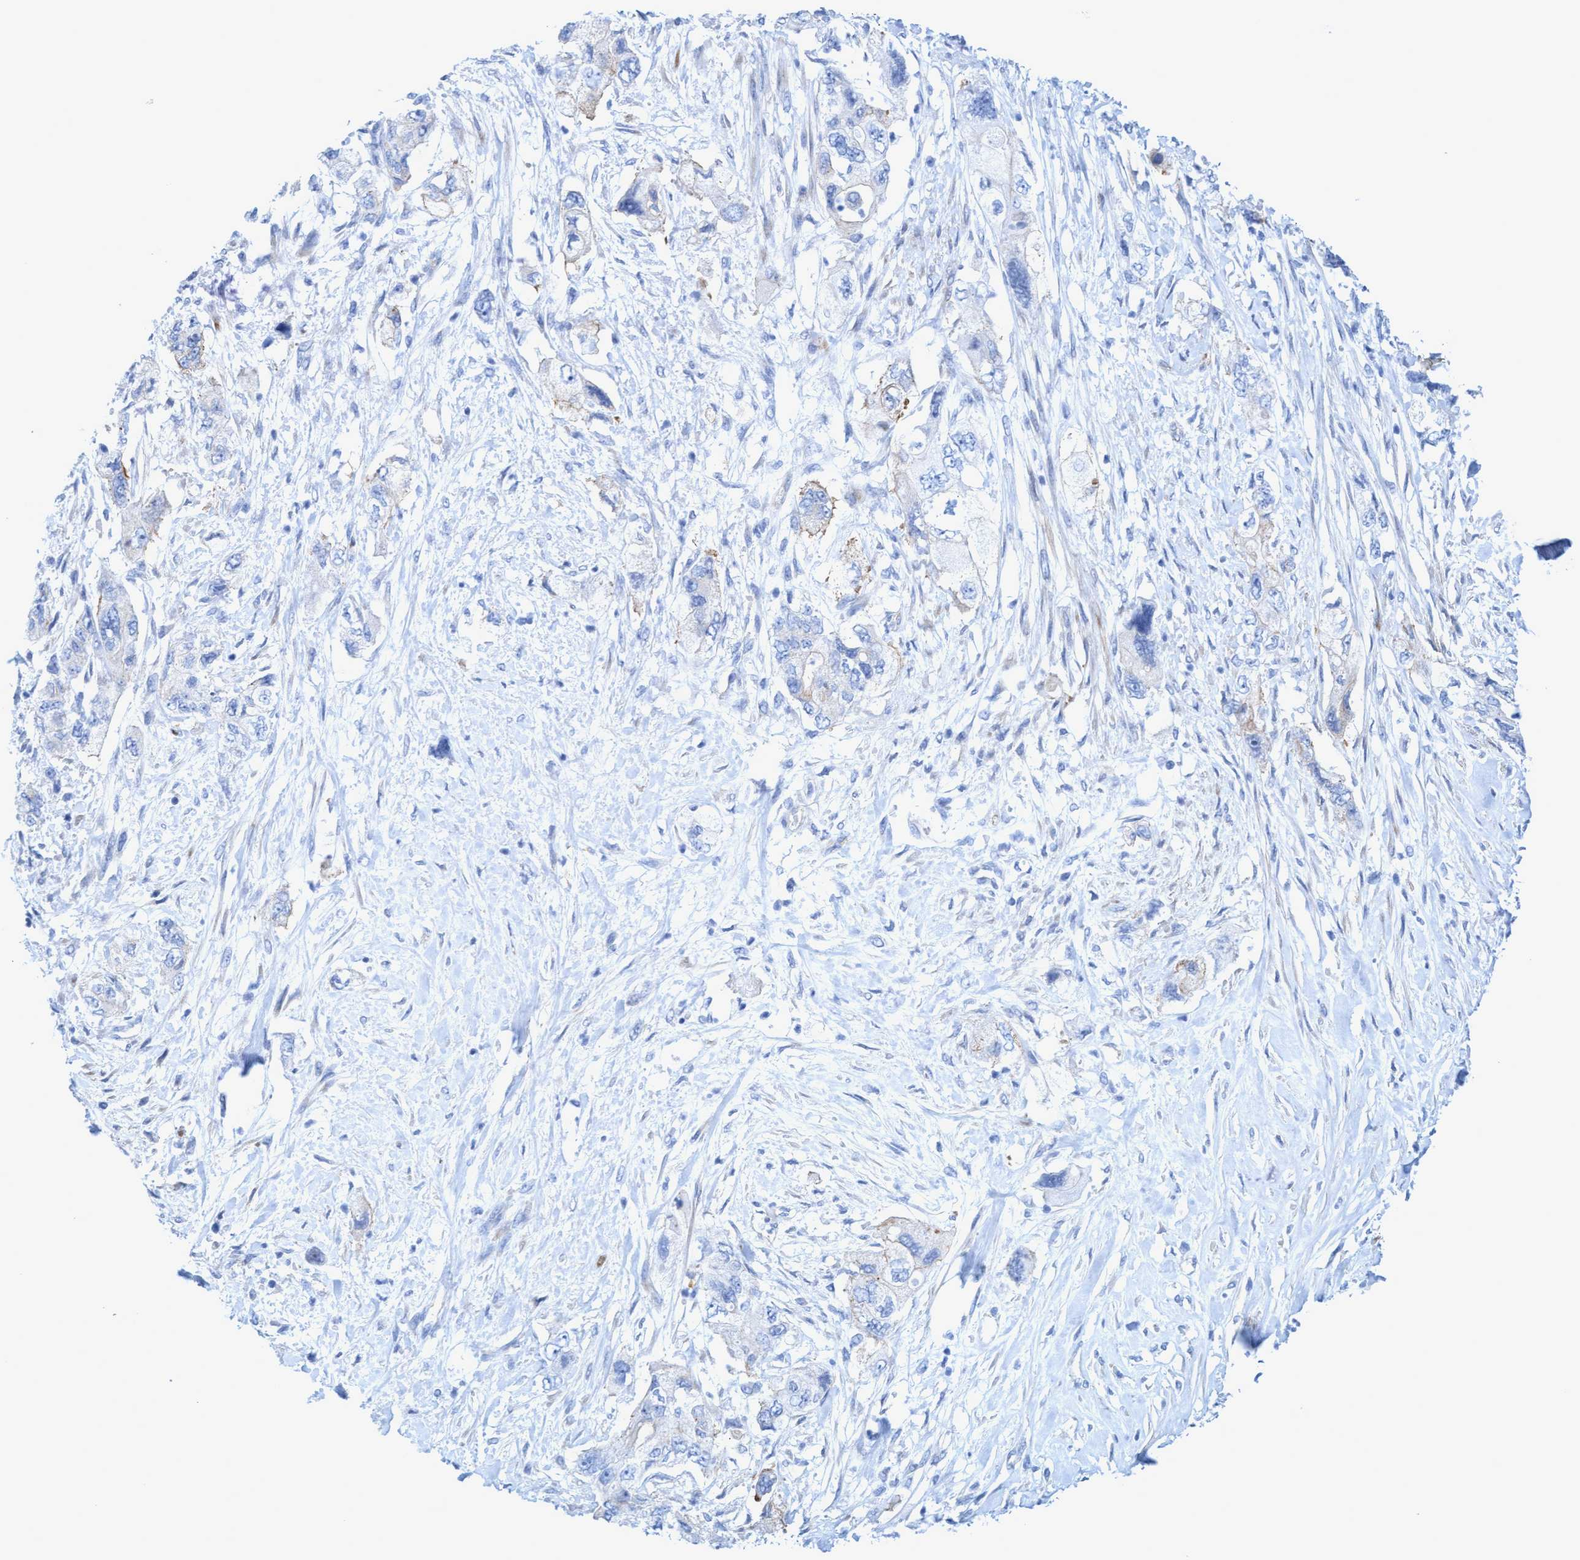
{"staining": {"intensity": "negative", "quantity": "none", "location": "none"}, "tissue": "pancreatic cancer", "cell_type": "Tumor cells", "image_type": "cancer", "snomed": [{"axis": "morphology", "description": "Adenocarcinoma, NOS"}, {"axis": "topography", "description": "Pancreas"}], "caption": "This is an immunohistochemistry micrograph of human pancreatic adenocarcinoma. There is no staining in tumor cells.", "gene": "MTFR1", "patient": {"sex": "female", "age": 73}}